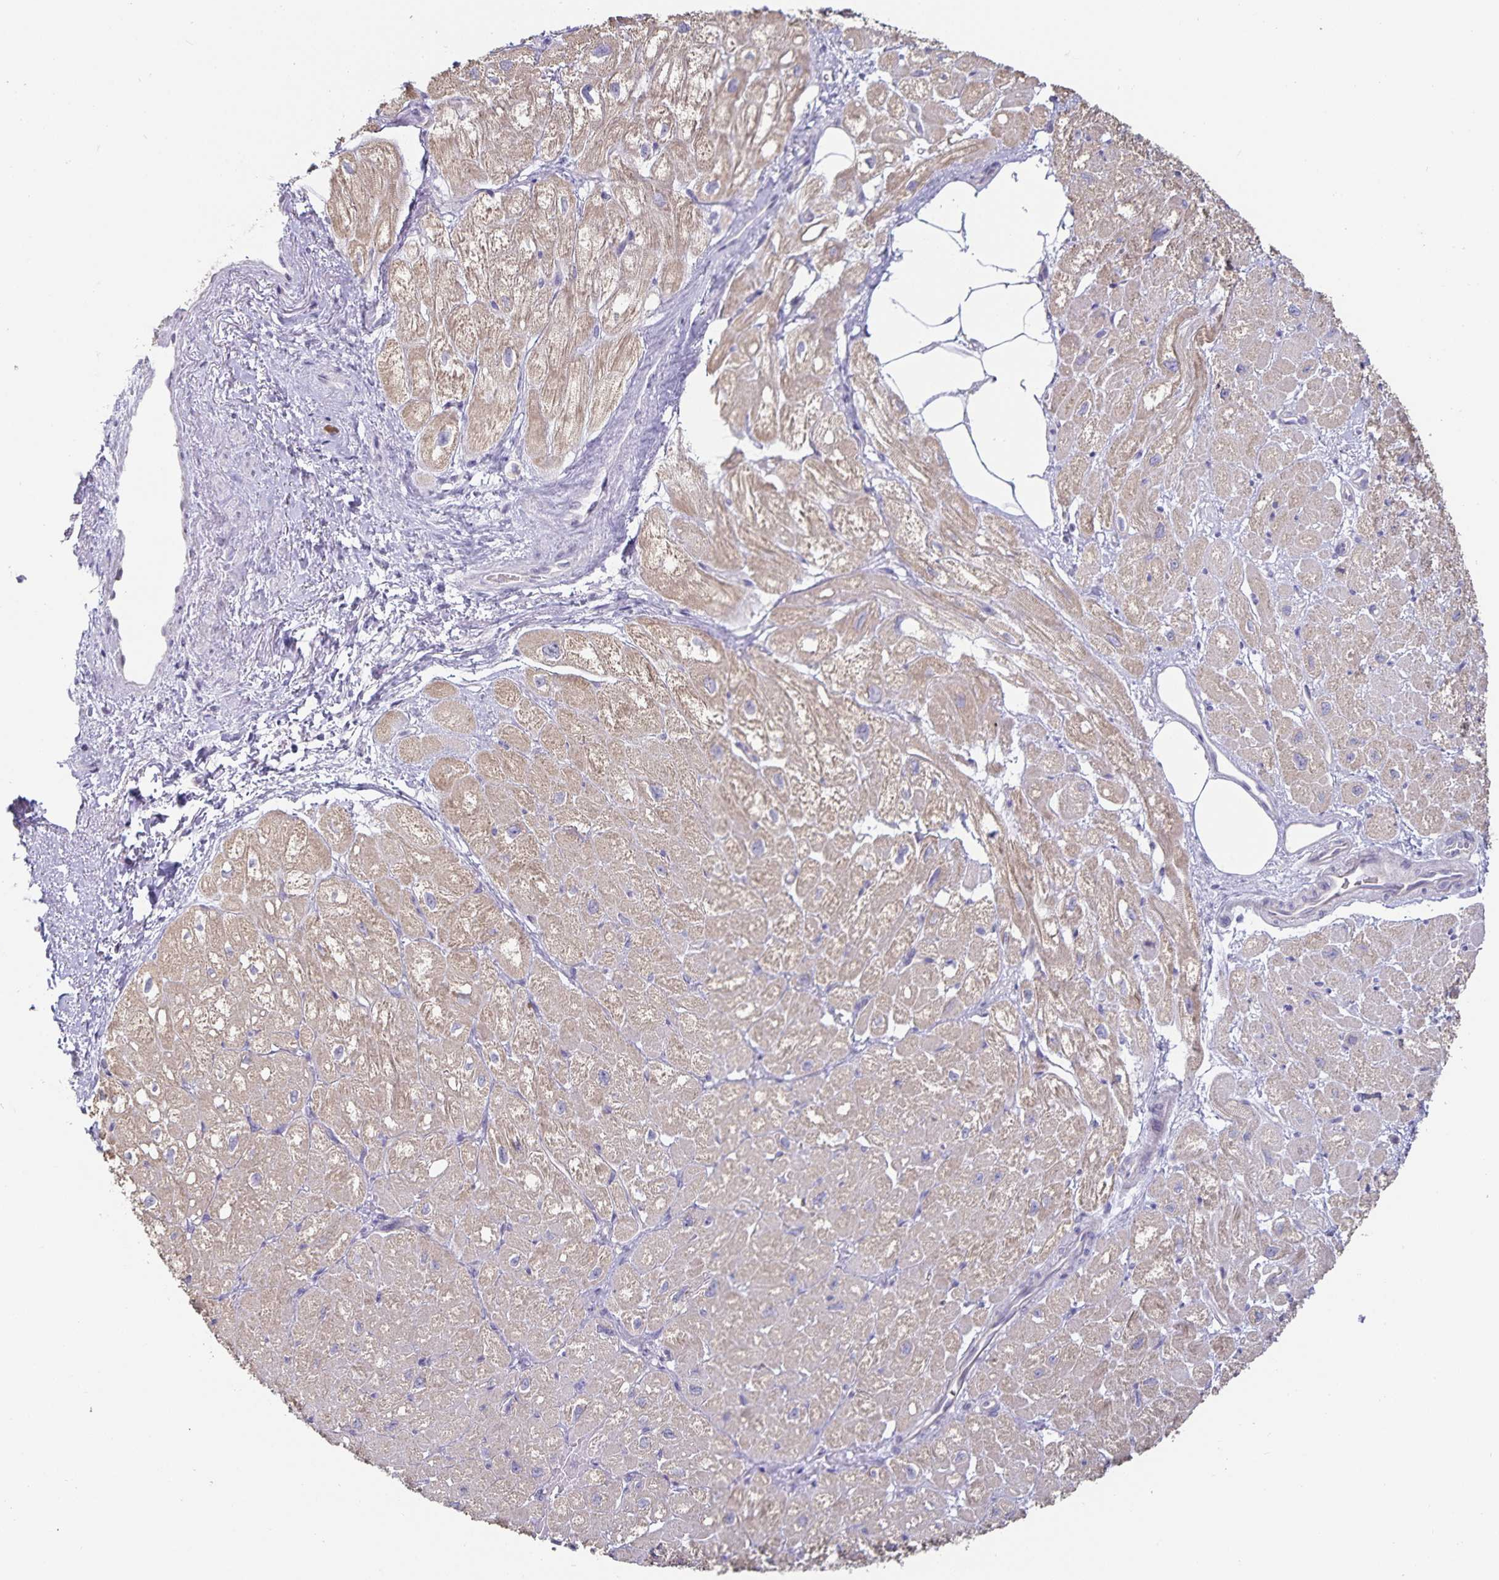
{"staining": {"intensity": "weak", "quantity": "25%-75%", "location": "cytoplasmic/membranous"}, "tissue": "heart muscle", "cell_type": "Cardiomyocytes", "image_type": "normal", "snomed": [{"axis": "morphology", "description": "Normal tissue, NOS"}, {"axis": "topography", "description": "Heart"}], "caption": "Unremarkable heart muscle reveals weak cytoplasmic/membranous positivity in about 25%-75% of cardiomyocytes.", "gene": "DNAH9", "patient": {"sex": "female", "age": 62}}